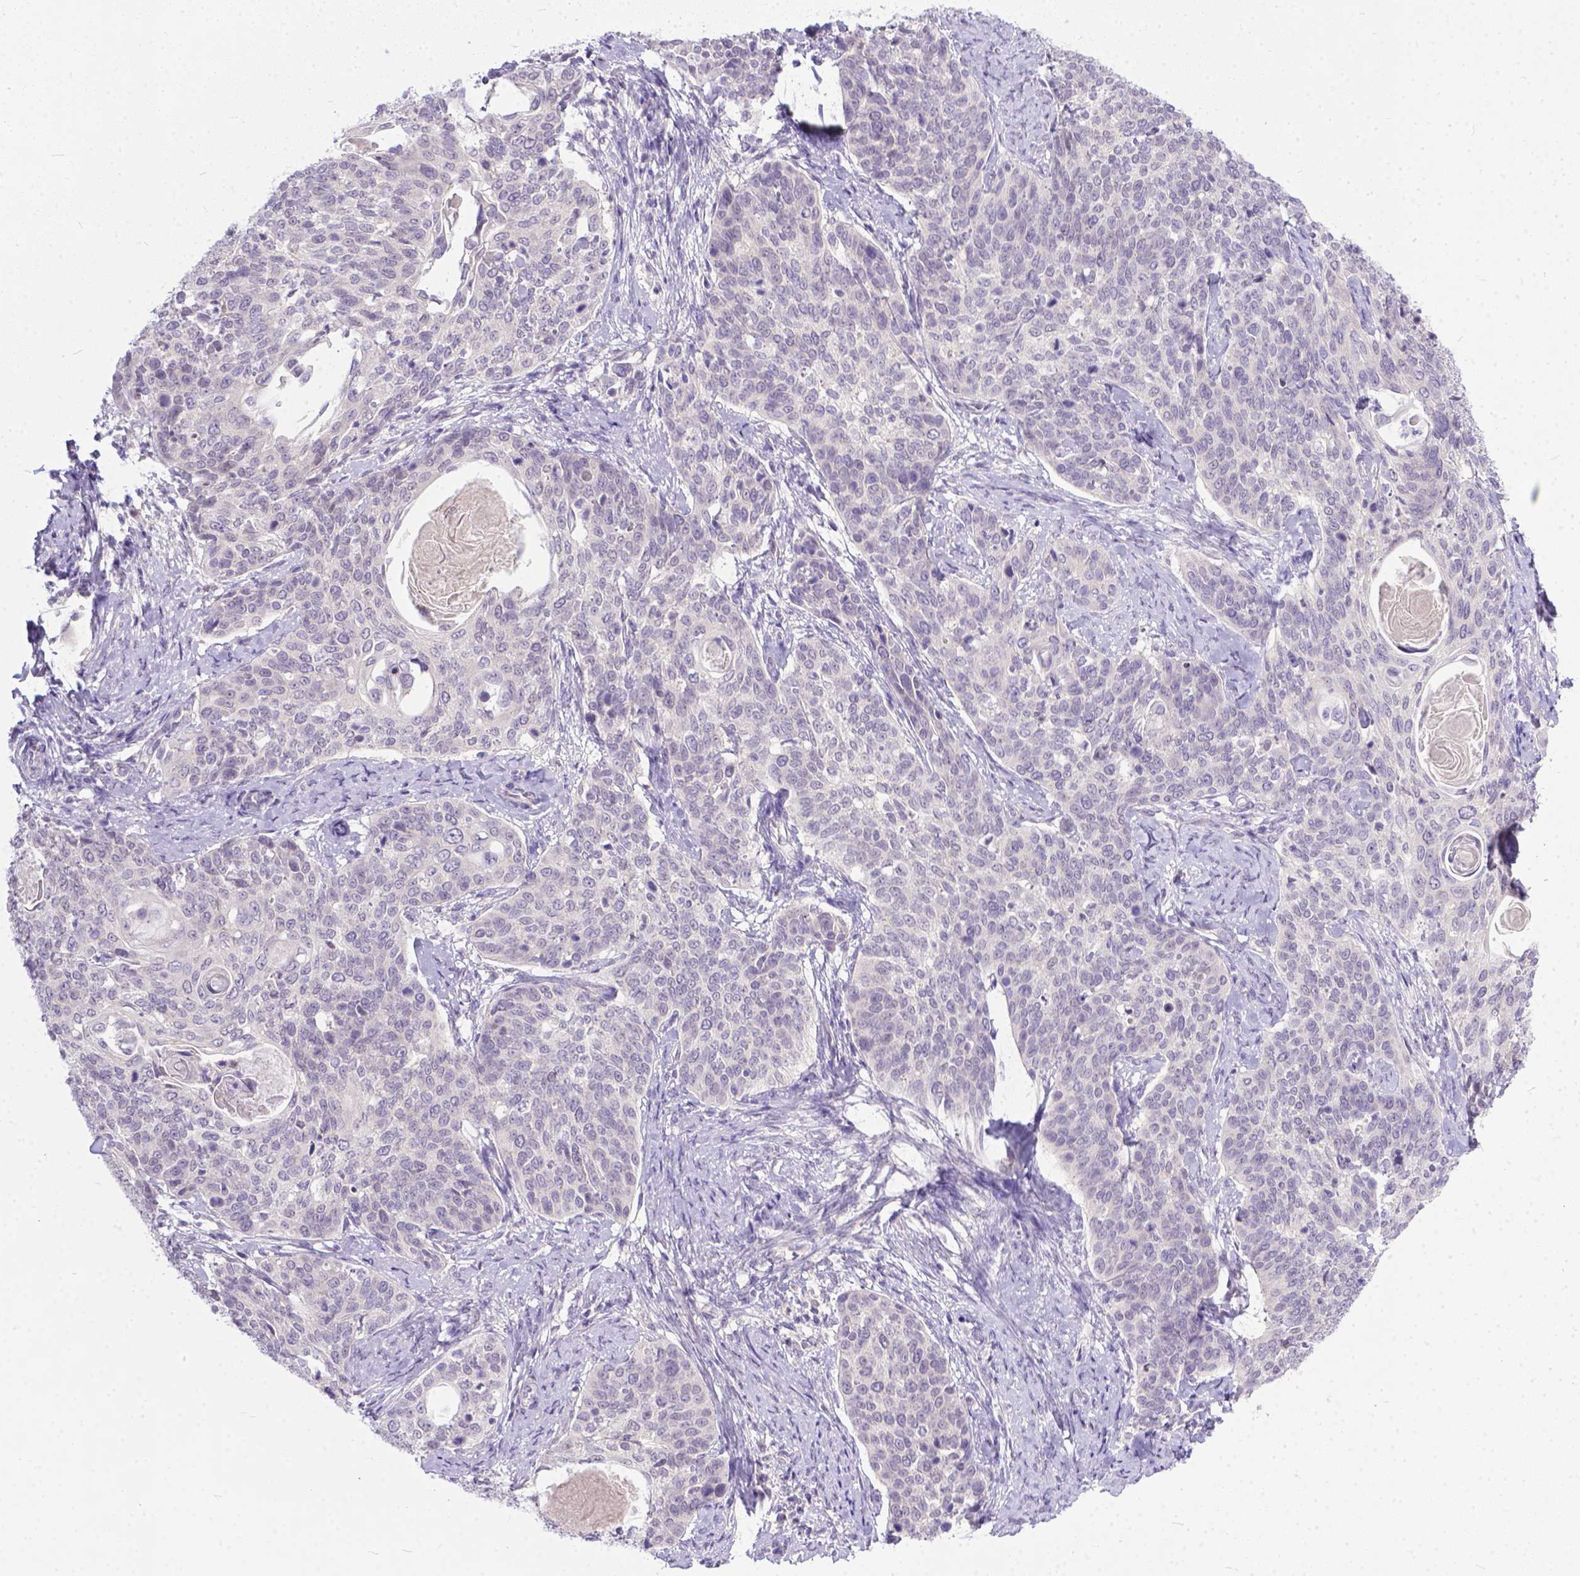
{"staining": {"intensity": "negative", "quantity": "none", "location": "none"}, "tissue": "cervical cancer", "cell_type": "Tumor cells", "image_type": "cancer", "snomed": [{"axis": "morphology", "description": "Squamous cell carcinoma, NOS"}, {"axis": "topography", "description": "Cervix"}], "caption": "An IHC micrograph of squamous cell carcinoma (cervical) is shown. There is no staining in tumor cells of squamous cell carcinoma (cervical).", "gene": "TTLL6", "patient": {"sex": "female", "age": 69}}